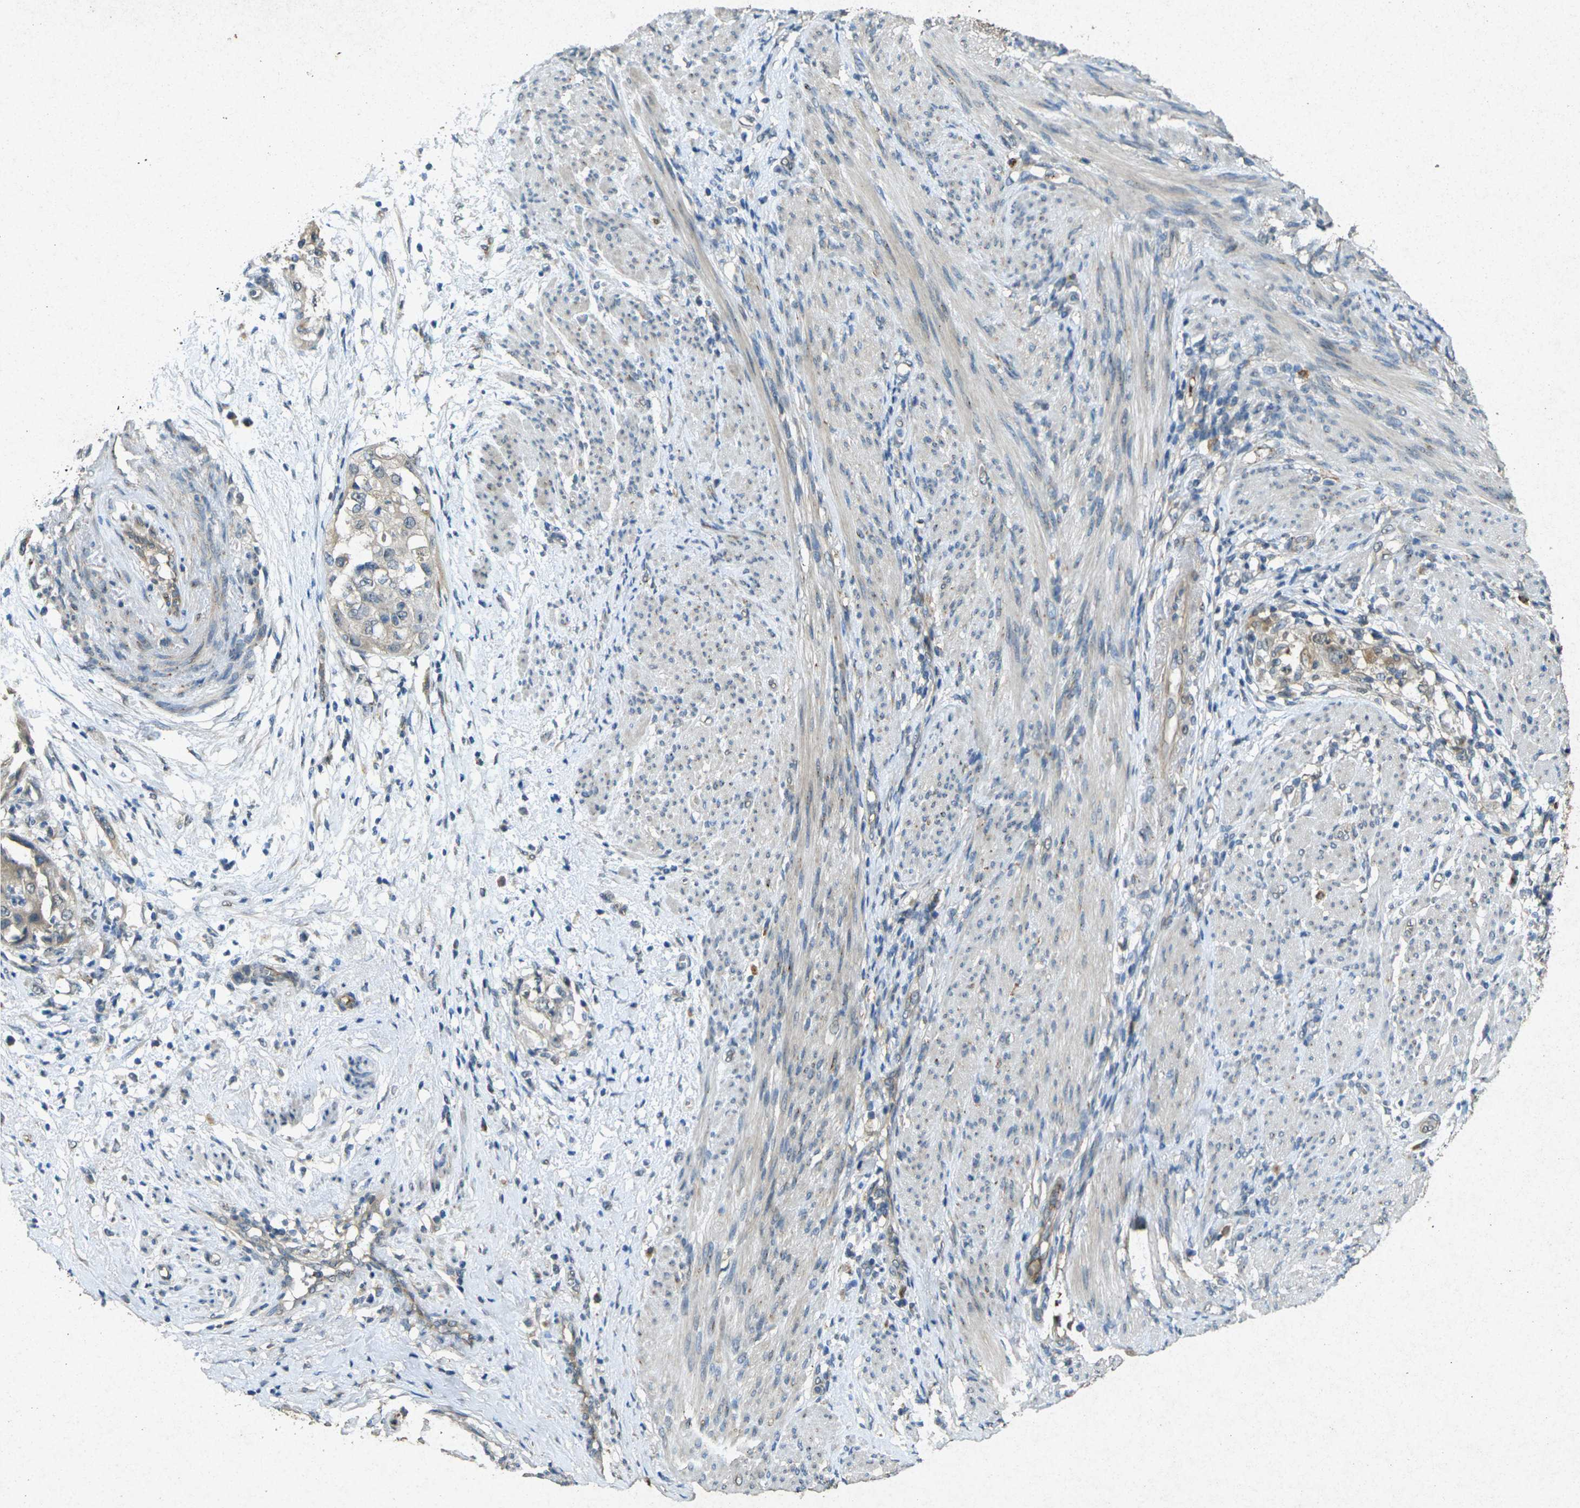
{"staining": {"intensity": "weak", "quantity": ">75%", "location": "cytoplasmic/membranous"}, "tissue": "endometrial cancer", "cell_type": "Tumor cells", "image_type": "cancer", "snomed": [{"axis": "morphology", "description": "Adenocarcinoma, NOS"}, {"axis": "topography", "description": "Endometrium"}], "caption": "Protein analysis of endometrial cancer tissue displays weak cytoplasmic/membranous positivity in about >75% of tumor cells. (Stains: DAB (3,3'-diaminobenzidine) in brown, nuclei in blue, Microscopy: brightfield microscopy at high magnification).", "gene": "RGMA", "patient": {"sex": "female", "age": 85}}